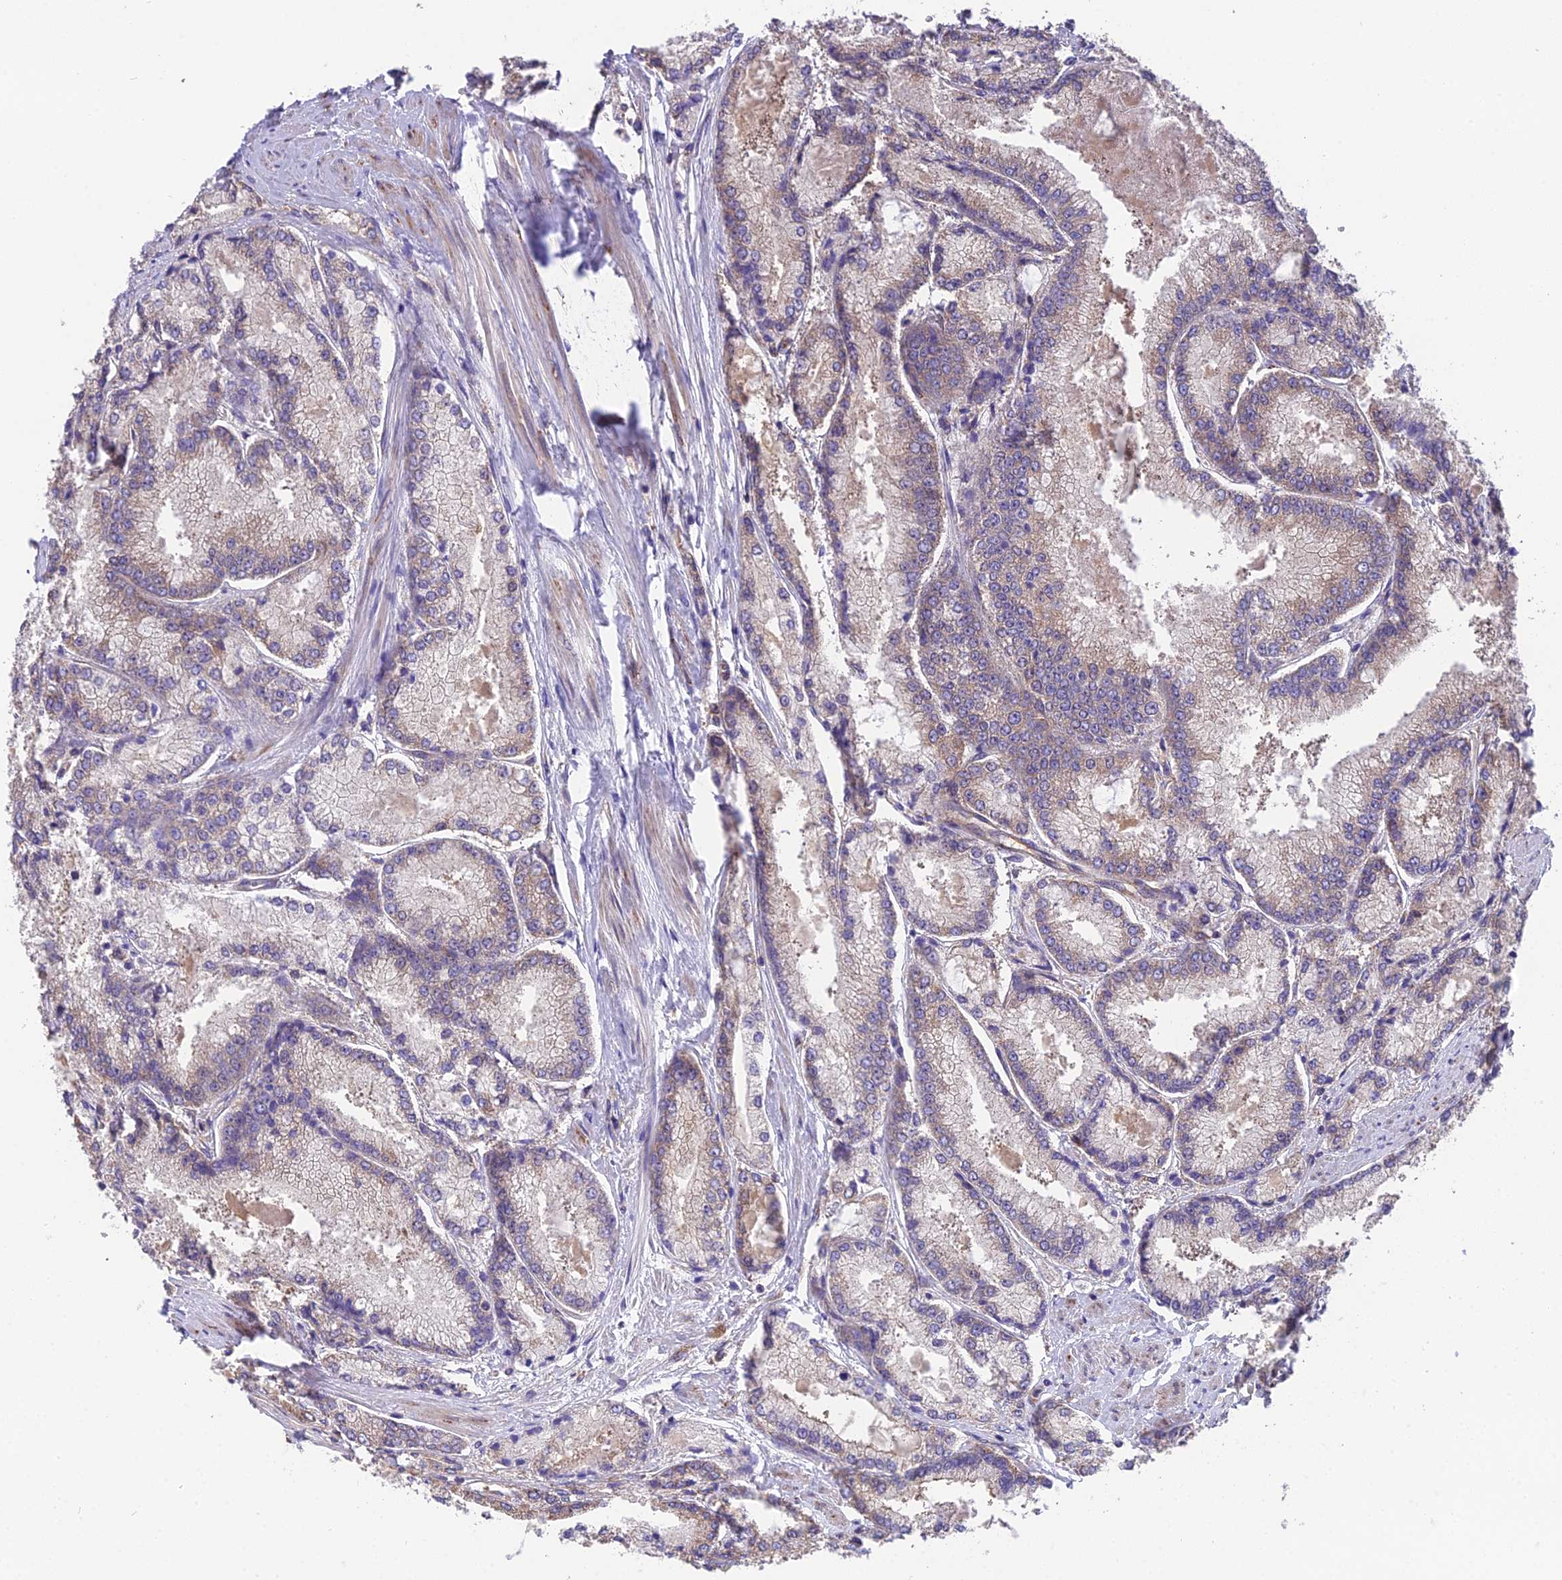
{"staining": {"intensity": "weak", "quantity": "25%-75%", "location": "cytoplasmic/membranous"}, "tissue": "prostate cancer", "cell_type": "Tumor cells", "image_type": "cancer", "snomed": [{"axis": "morphology", "description": "Adenocarcinoma, Low grade"}, {"axis": "topography", "description": "Prostate"}], "caption": "About 25%-75% of tumor cells in adenocarcinoma (low-grade) (prostate) exhibit weak cytoplasmic/membranous protein positivity as visualized by brown immunohistochemical staining.", "gene": "BLOC1S4", "patient": {"sex": "male", "age": 74}}